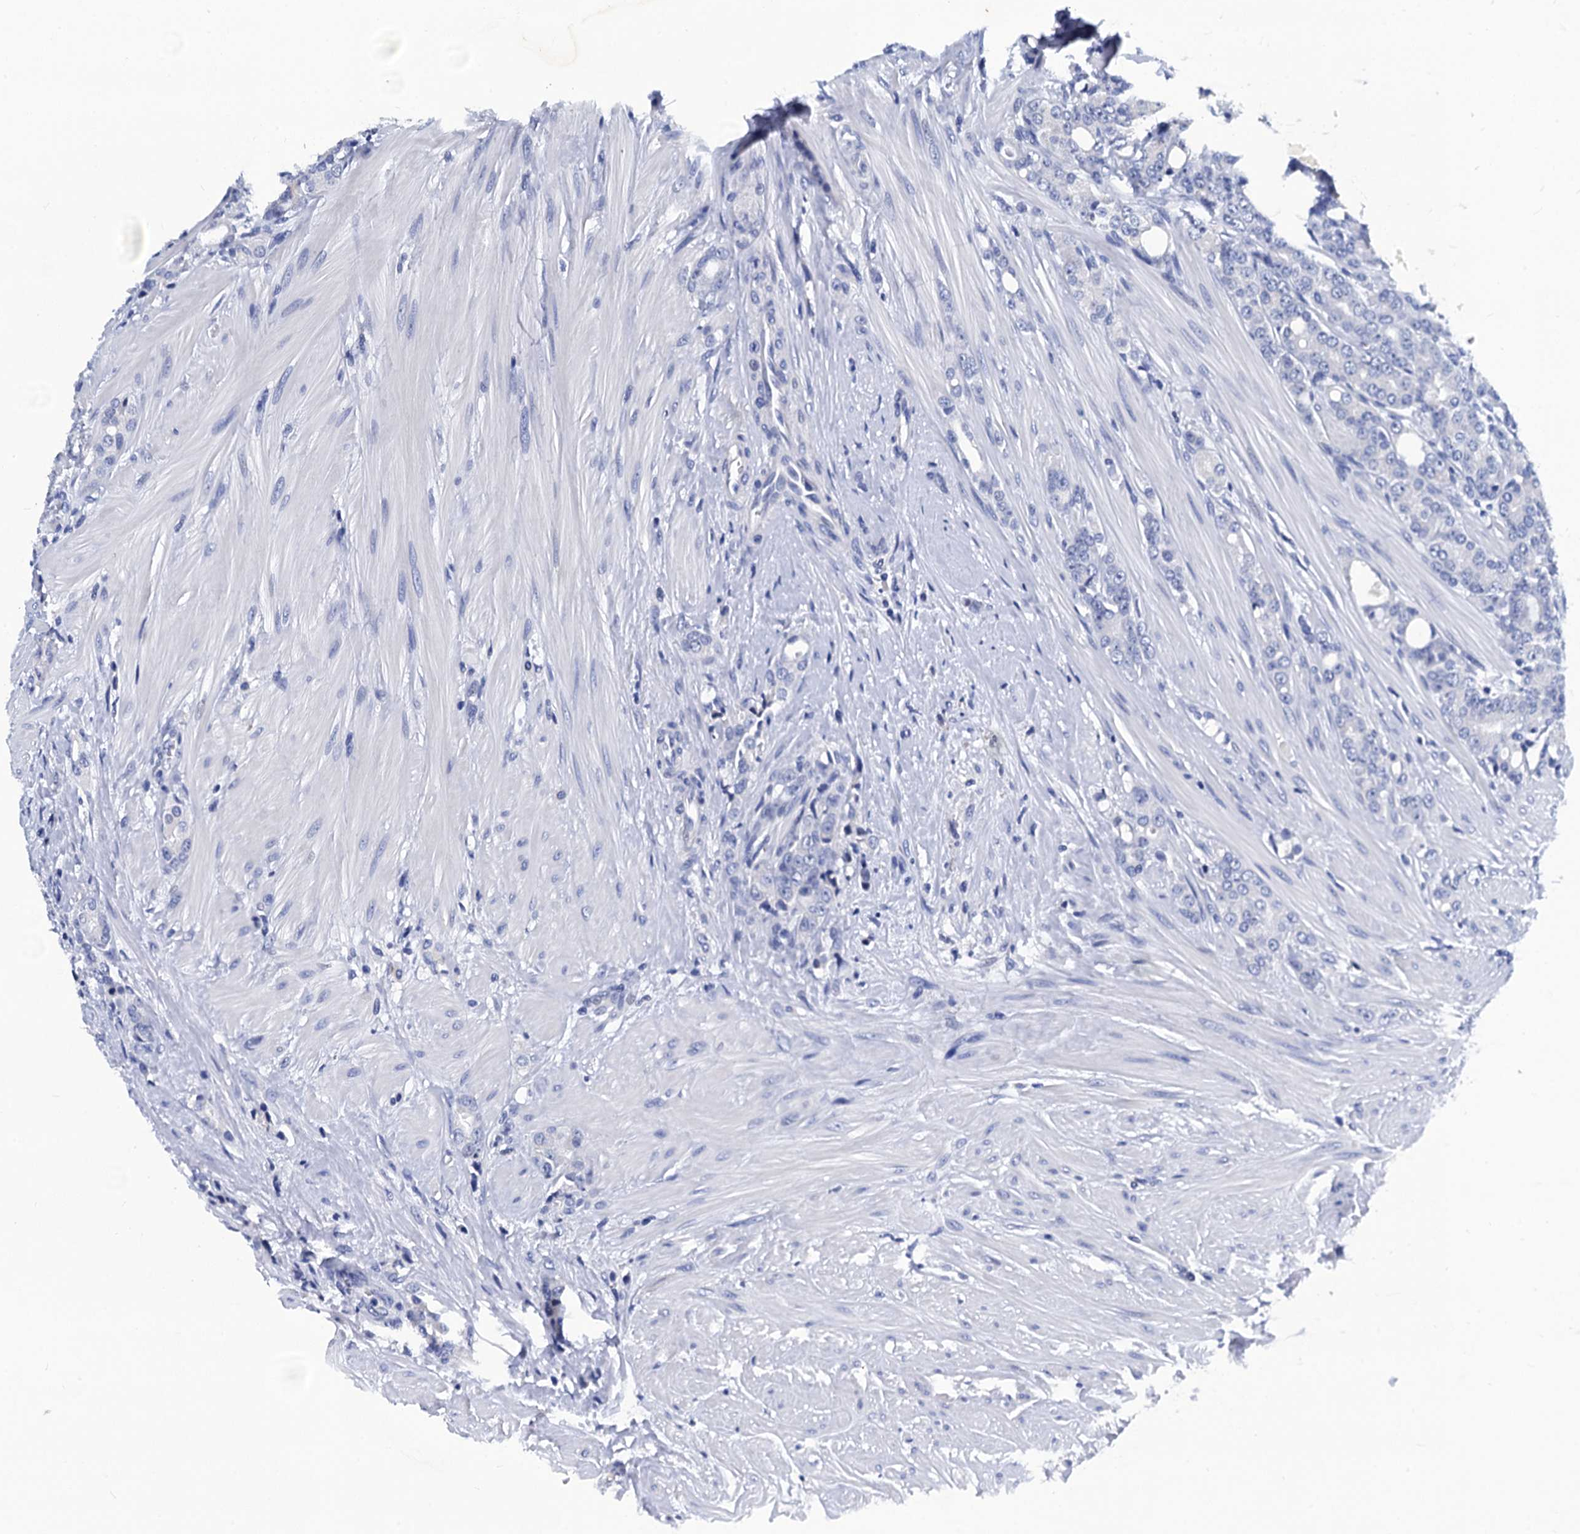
{"staining": {"intensity": "negative", "quantity": "none", "location": "none"}, "tissue": "prostate cancer", "cell_type": "Tumor cells", "image_type": "cancer", "snomed": [{"axis": "morphology", "description": "Adenocarcinoma, High grade"}, {"axis": "topography", "description": "Prostate"}], "caption": "Immunohistochemical staining of human prostate cancer demonstrates no significant staining in tumor cells.", "gene": "LRRC30", "patient": {"sex": "male", "age": 62}}